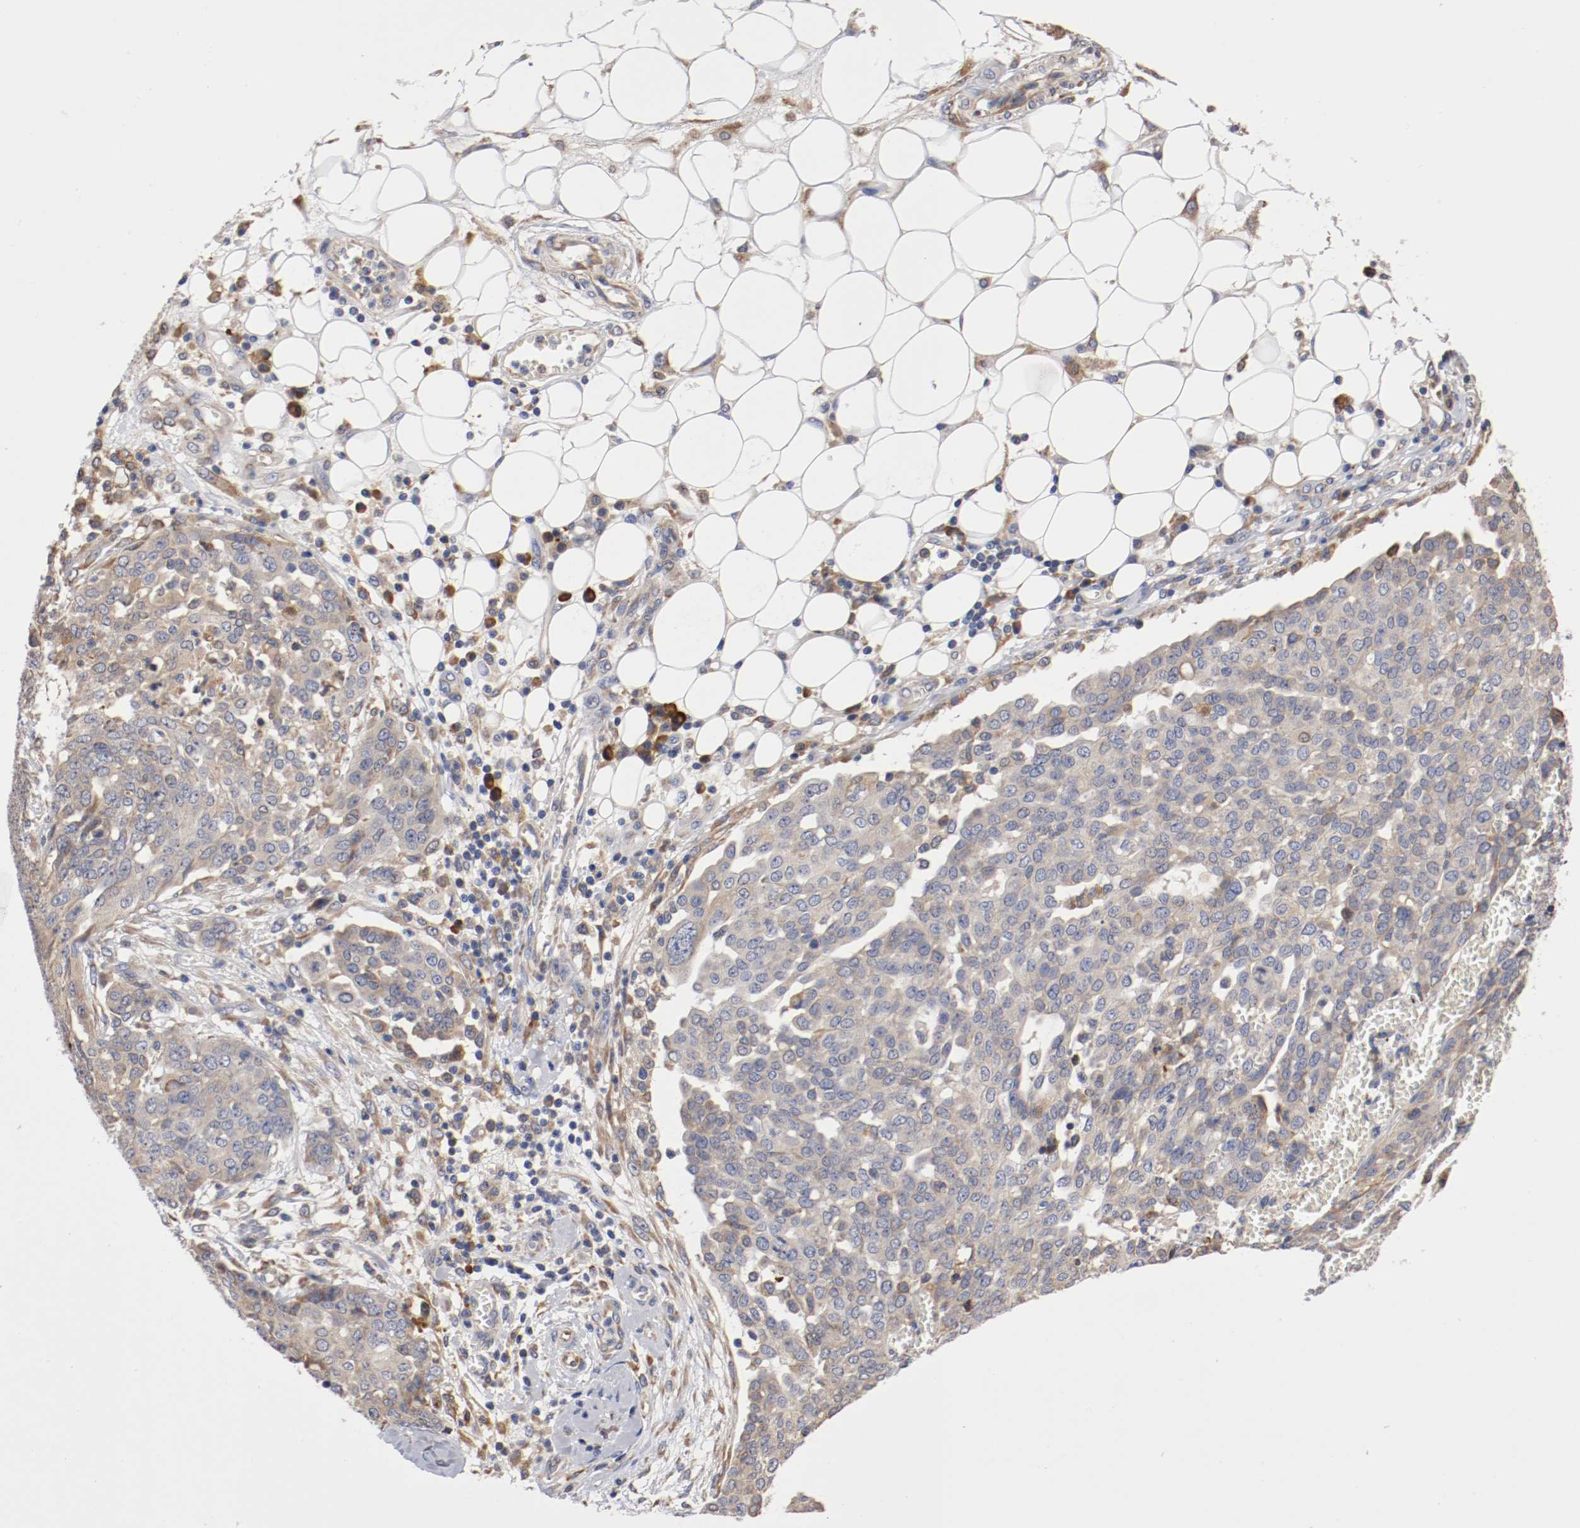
{"staining": {"intensity": "weak", "quantity": ">75%", "location": "cytoplasmic/membranous"}, "tissue": "ovarian cancer", "cell_type": "Tumor cells", "image_type": "cancer", "snomed": [{"axis": "morphology", "description": "Cystadenocarcinoma, serous, NOS"}, {"axis": "topography", "description": "Soft tissue"}, {"axis": "topography", "description": "Ovary"}], "caption": "Human ovarian cancer (serous cystadenocarcinoma) stained for a protein (brown) demonstrates weak cytoplasmic/membranous positive expression in approximately >75% of tumor cells.", "gene": "TNFSF13", "patient": {"sex": "female", "age": 57}}